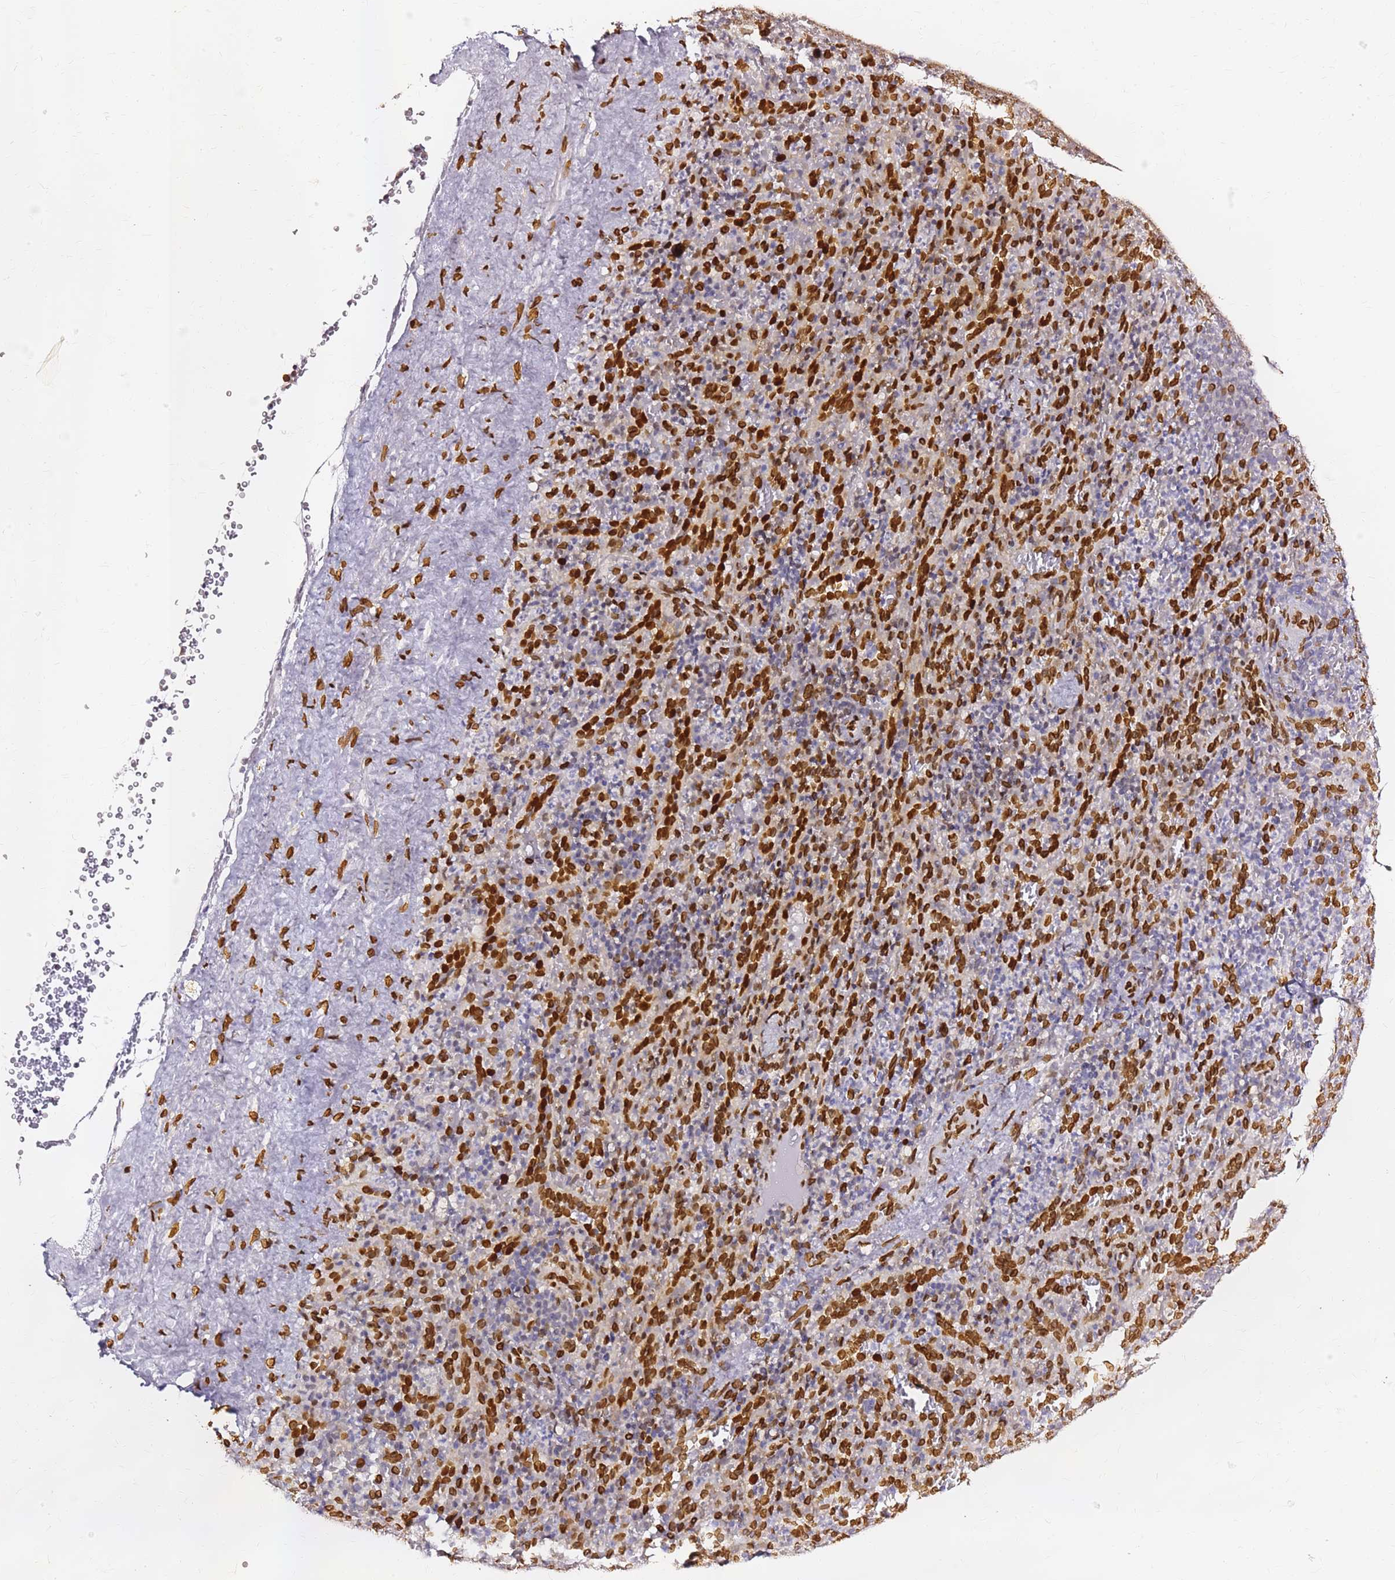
{"staining": {"intensity": "strong", "quantity": "25%-75%", "location": "cytoplasmic/membranous,nuclear"}, "tissue": "spleen", "cell_type": "Cells in red pulp", "image_type": "normal", "snomed": [{"axis": "morphology", "description": "Normal tissue, NOS"}, {"axis": "topography", "description": "Spleen"}], "caption": "The micrograph displays staining of unremarkable spleen, revealing strong cytoplasmic/membranous,nuclear protein positivity (brown color) within cells in red pulp. (IHC, brightfield microscopy, high magnification).", "gene": "C6orf141", "patient": {"sex": "female", "age": 21}}